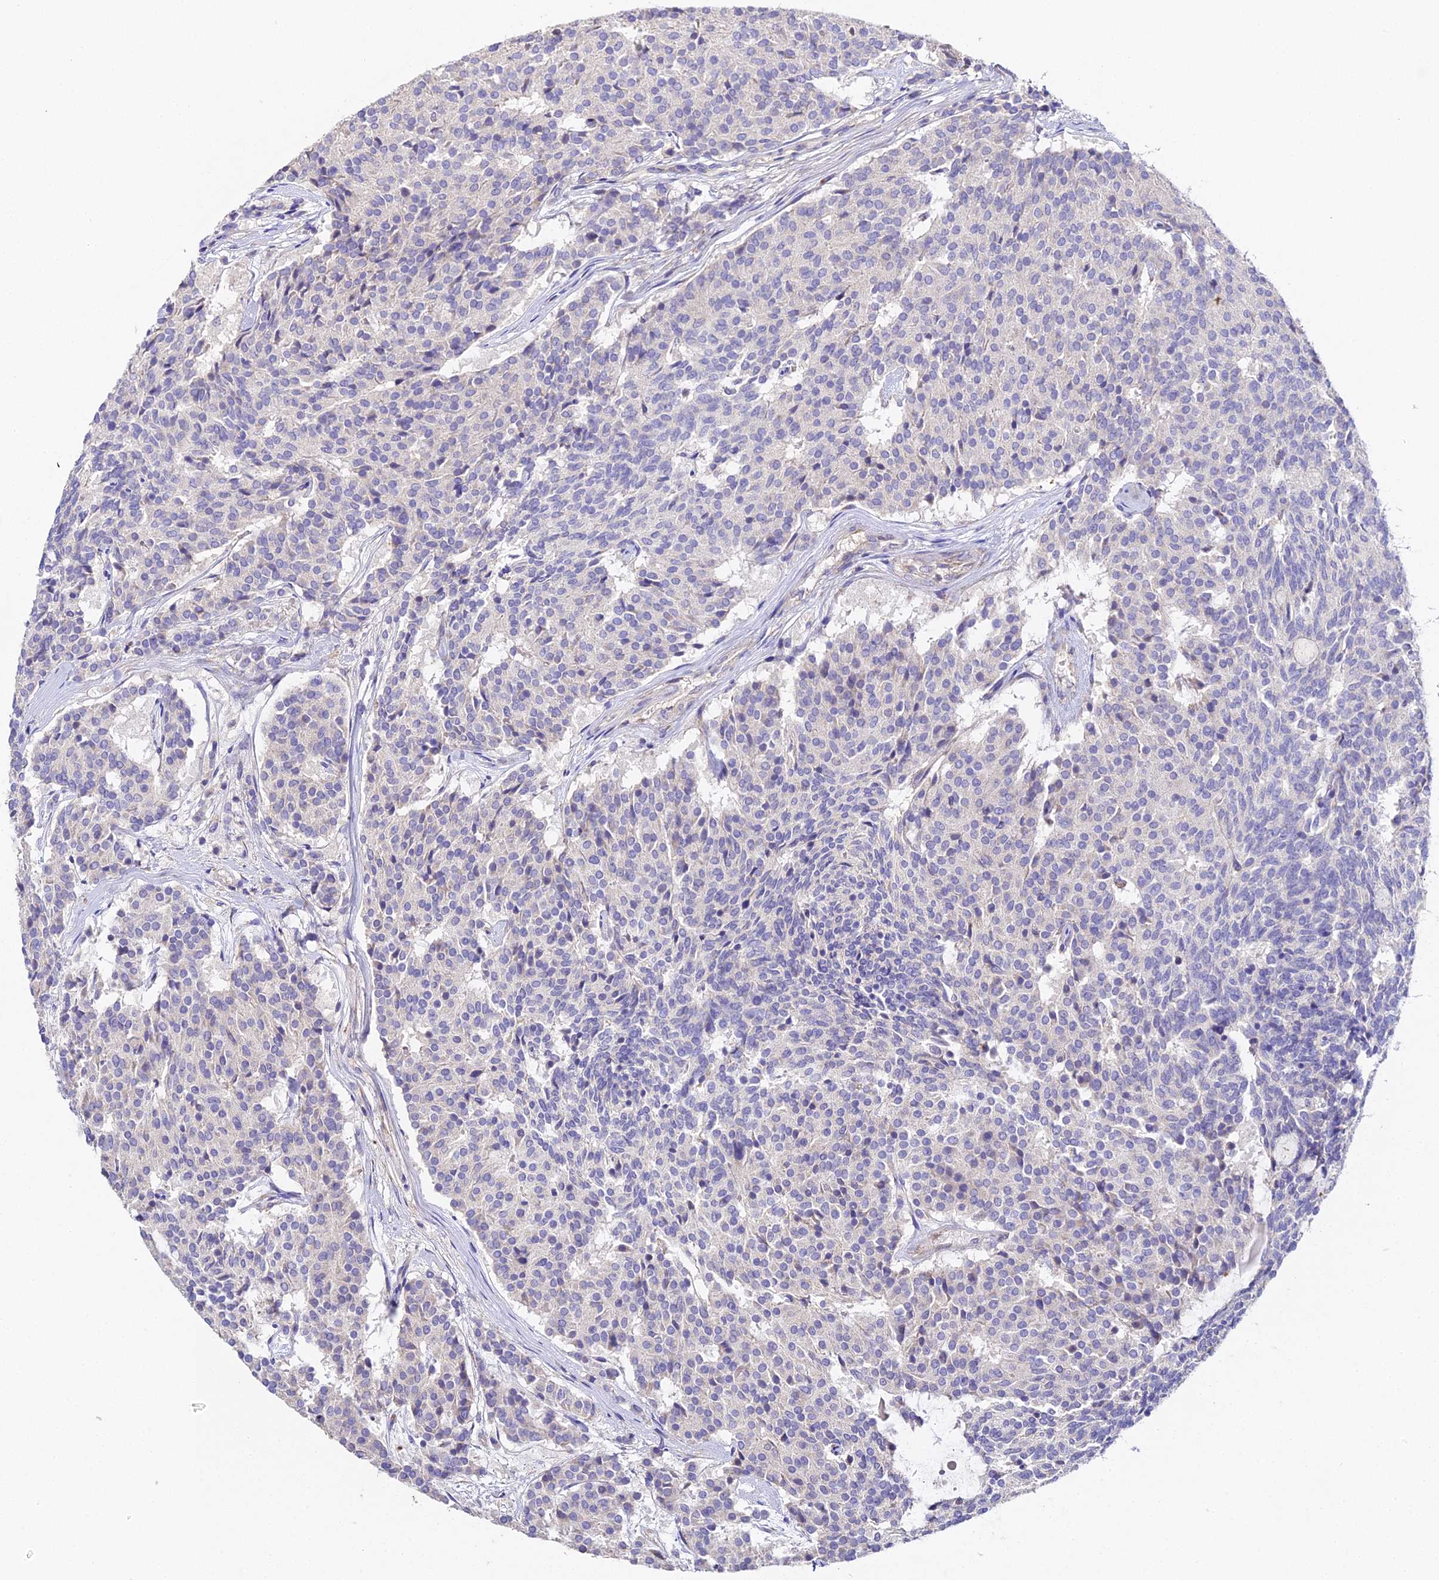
{"staining": {"intensity": "negative", "quantity": "none", "location": "none"}, "tissue": "carcinoid", "cell_type": "Tumor cells", "image_type": "cancer", "snomed": [{"axis": "morphology", "description": "Carcinoid, malignant, NOS"}, {"axis": "topography", "description": "Pancreas"}], "caption": "Protein analysis of carcinoid shows no significant expression in tumor cells.", "gene": "SCX", "patient": {"sex": "female", "age": 54}}